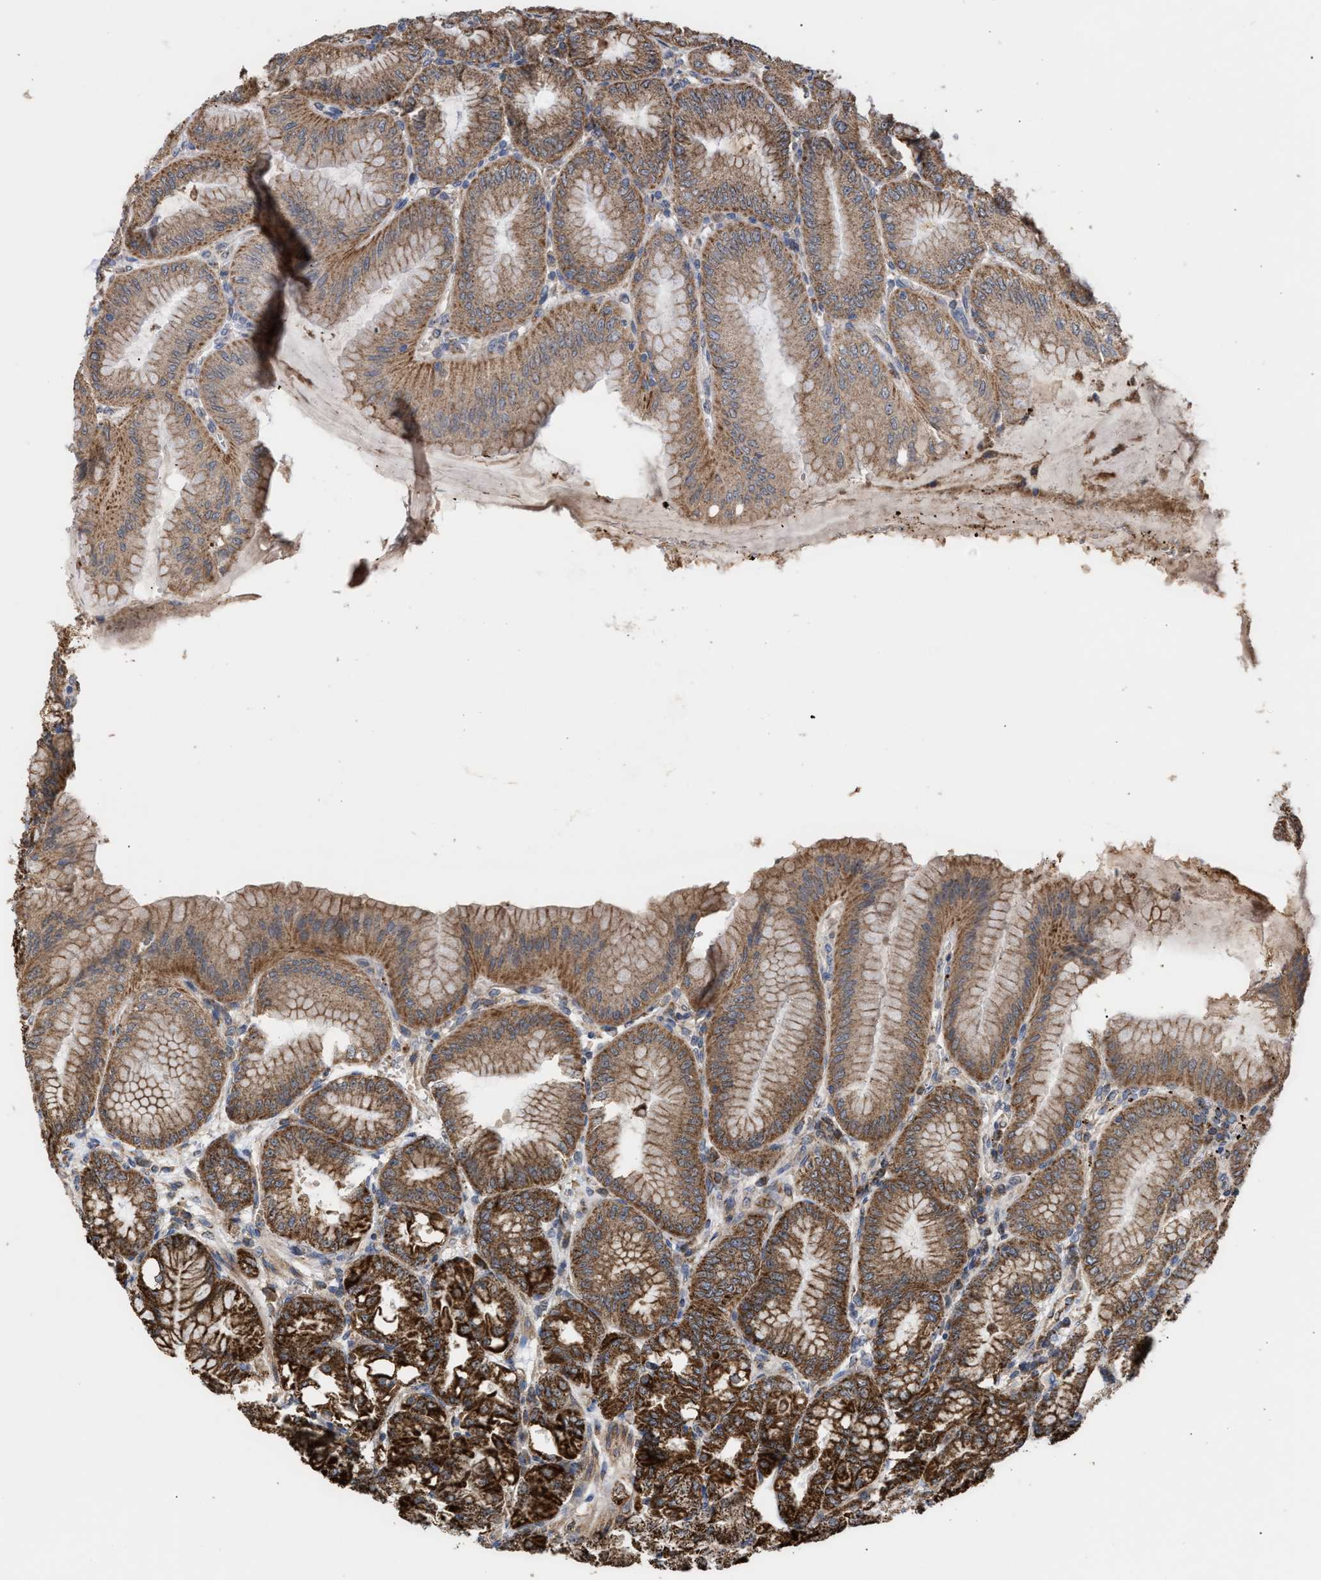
{"staining": {"intensity": "strong", "quantity": ">75%", "location": "cytoplasmic/membranous"}, "tissue": "stomach", "cell_type": "Glandular cells", "image_type": "normal", "snomed": [{"axis": "morphology", "description": "Normal tissue, NOS"}, {"axis": "topography", "description": "Stomach, lower"}], "caption": "Stomach stained with immunohistochemistry (IHC) demonstrates strong cytoplasmic/membranous positivity in approximately >75% of glandular cells.", "gene": "EXOSC2", "patient": {"sex": "male", "age": 71}}